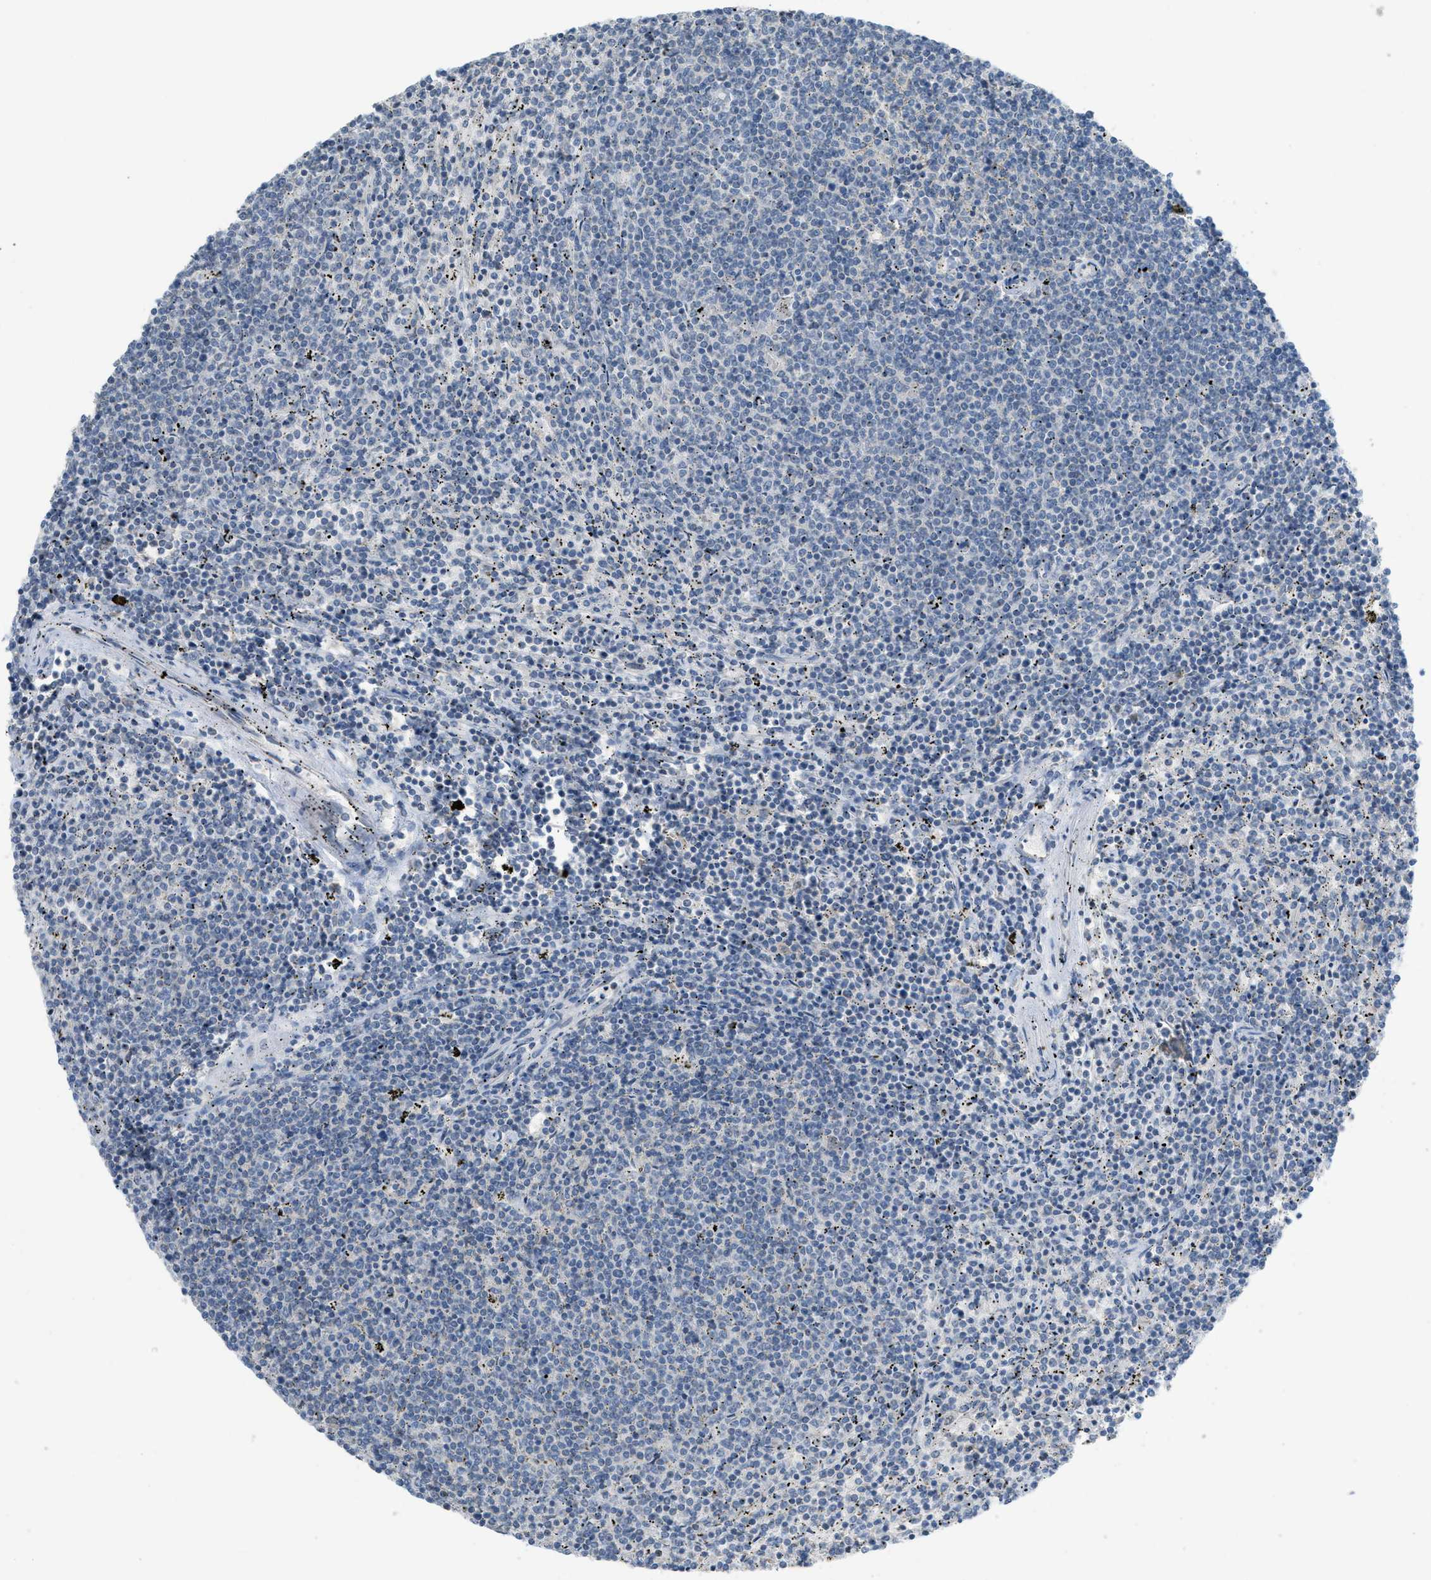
{"staining": {"intensity": "negative", "quantity": "none", "location": "none"}, "tissue": "lymphoma", "cell_type": "Tumor cells", "image_type": "cancer", "snomed": [{"axis": "morphology", "description": "Malignant lymphoma, non-Hodgkin's type, Low grade"}, {"axis": "topography", "description": "Spleen"}], "caption": "Photomicrograph shows no significant protein staining in tumor cells of low-grade malignant lymphoma, non-Hodgkin's type.", "gene": "TXNDC2", "patient": {"sex": "female", "age": 50}}